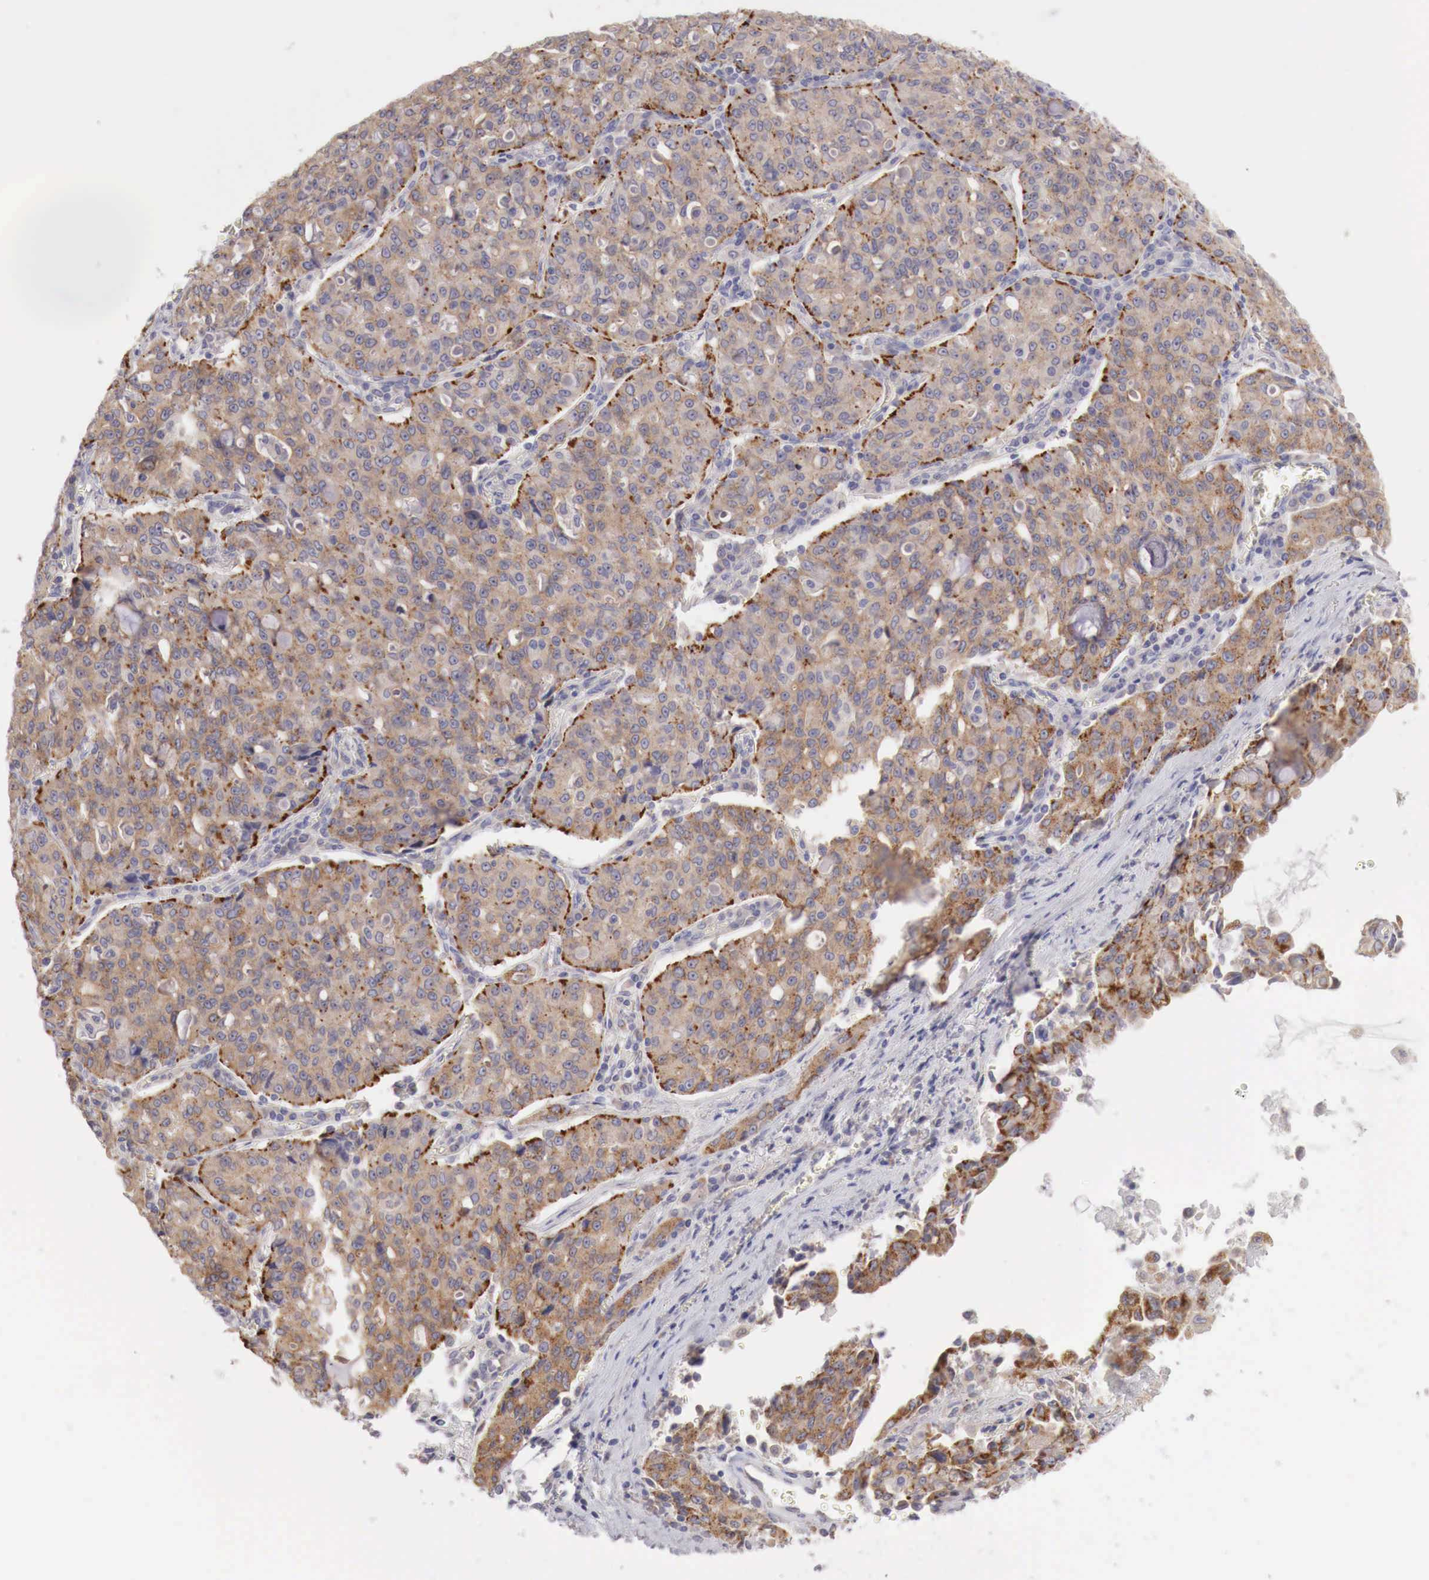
{"staining": {"intensity": "moderate", "quantity": ">75%", "location": "cytoplasmic/membranous"}, "tissue": "lung cancer", "cell_type": "Tumor cells", "image_type": "cancer", "snomed": [{"axis": "morphology", "description": "Adenocarcinoma, NOS"}, {"axis": "topography", "description": "Lung"}], "caption": "A histopathology image of lung adenocarcinoma stained for a protein demonstrates moderate cytoplasmic/membranous brown staining in tumor cells.", "gene": "NSDHL", "patient": {"sex": "female", "age": 44}}